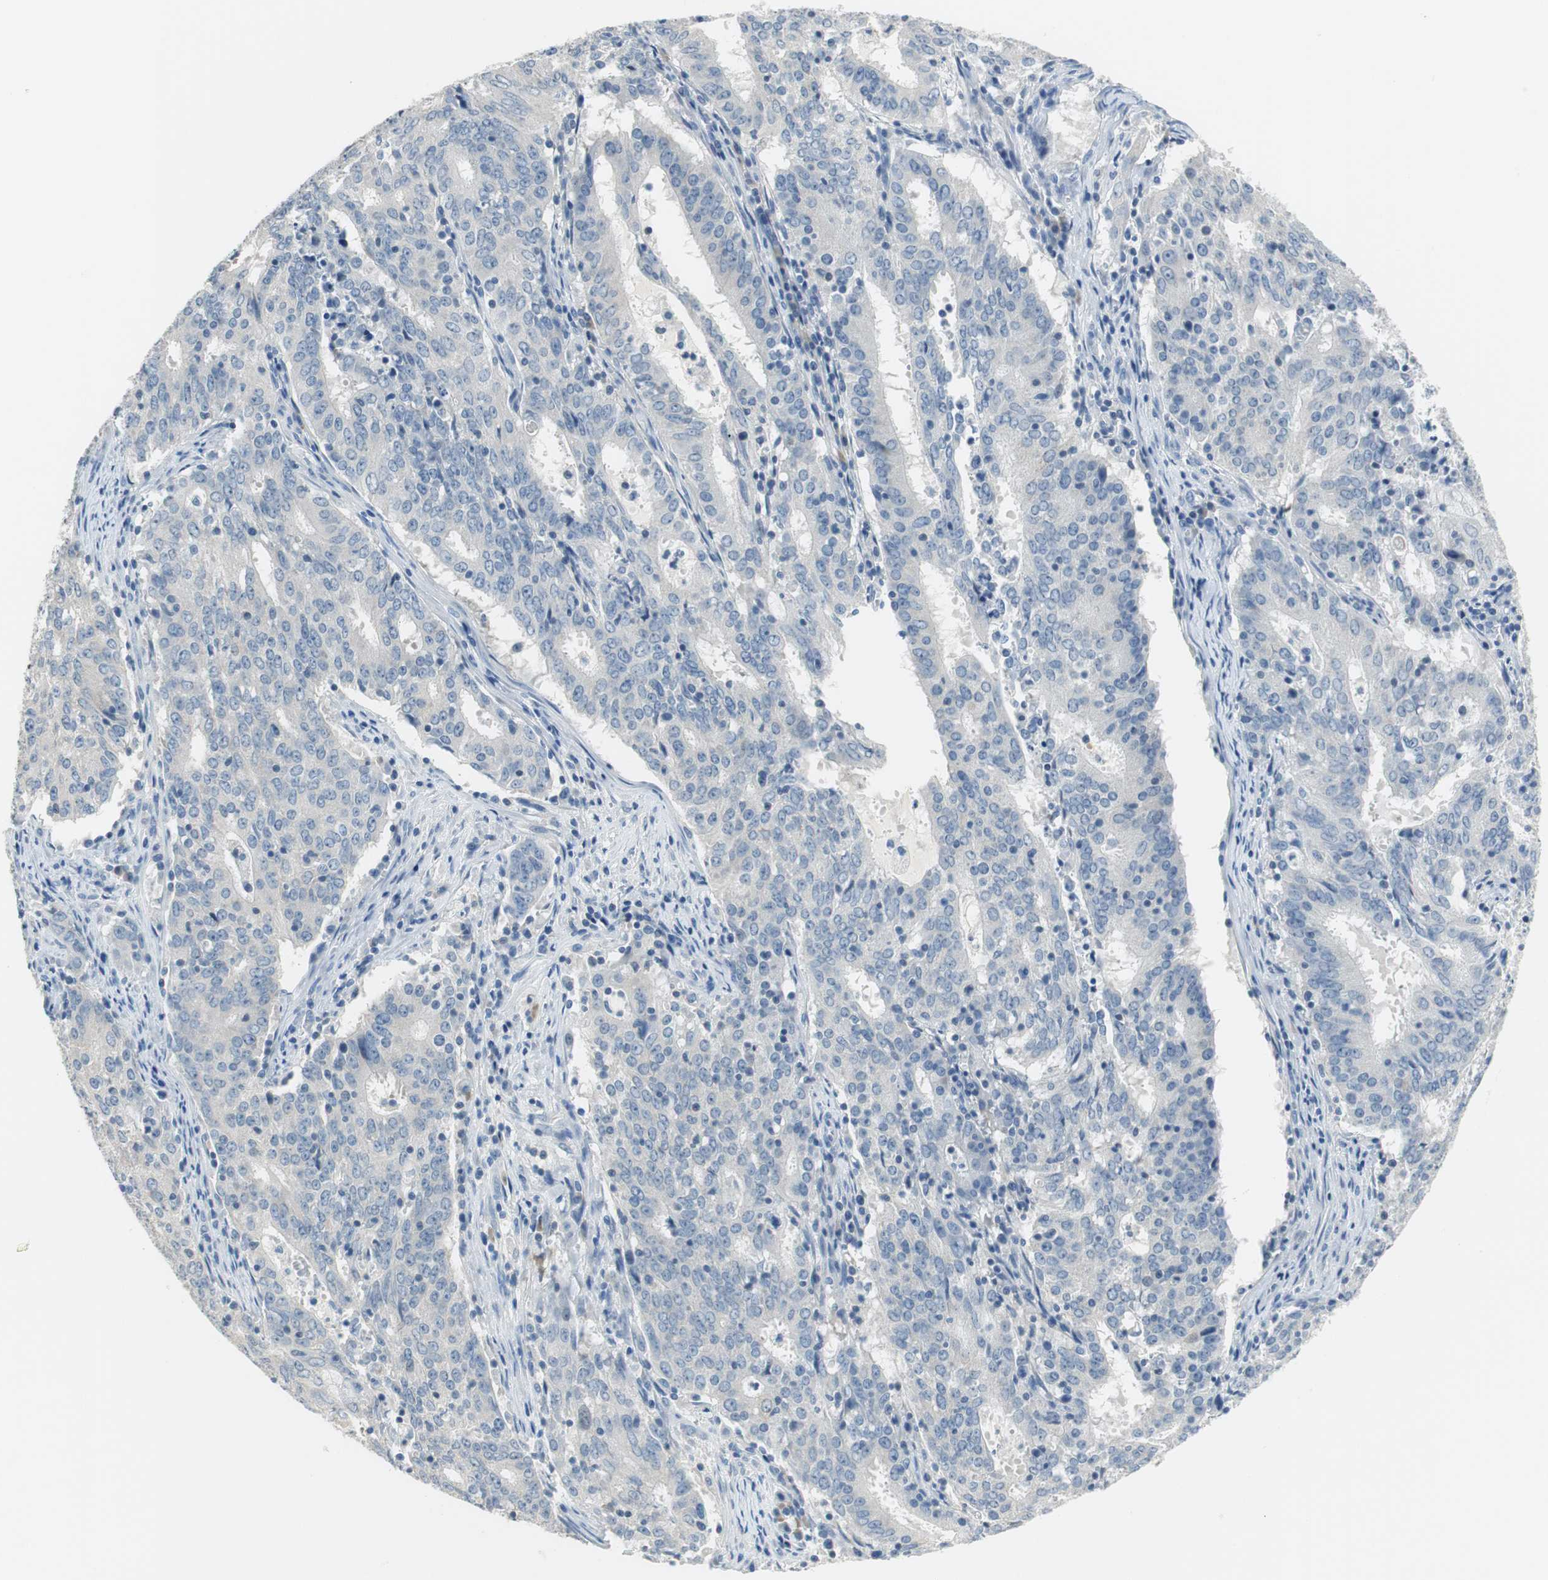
{"staining": {"intensity": "negative", "quantity": "none", "location": "none"}, "tissue": "cervical cancer", "cell_type": "Tumor cells", "image_type": "cancer", "snomed": [{"axis": "morphology", "description": "Adenocarcinoma, NOS"}, {"axis": "topography", "description": "Cervix"}], "caption": "Cervical cancer stained for a protein using immunohistochemistry demonstrates no positivity tumor cells.", "gene": "GLCCI1", "patient": {"sex": "female", "age": 44}}